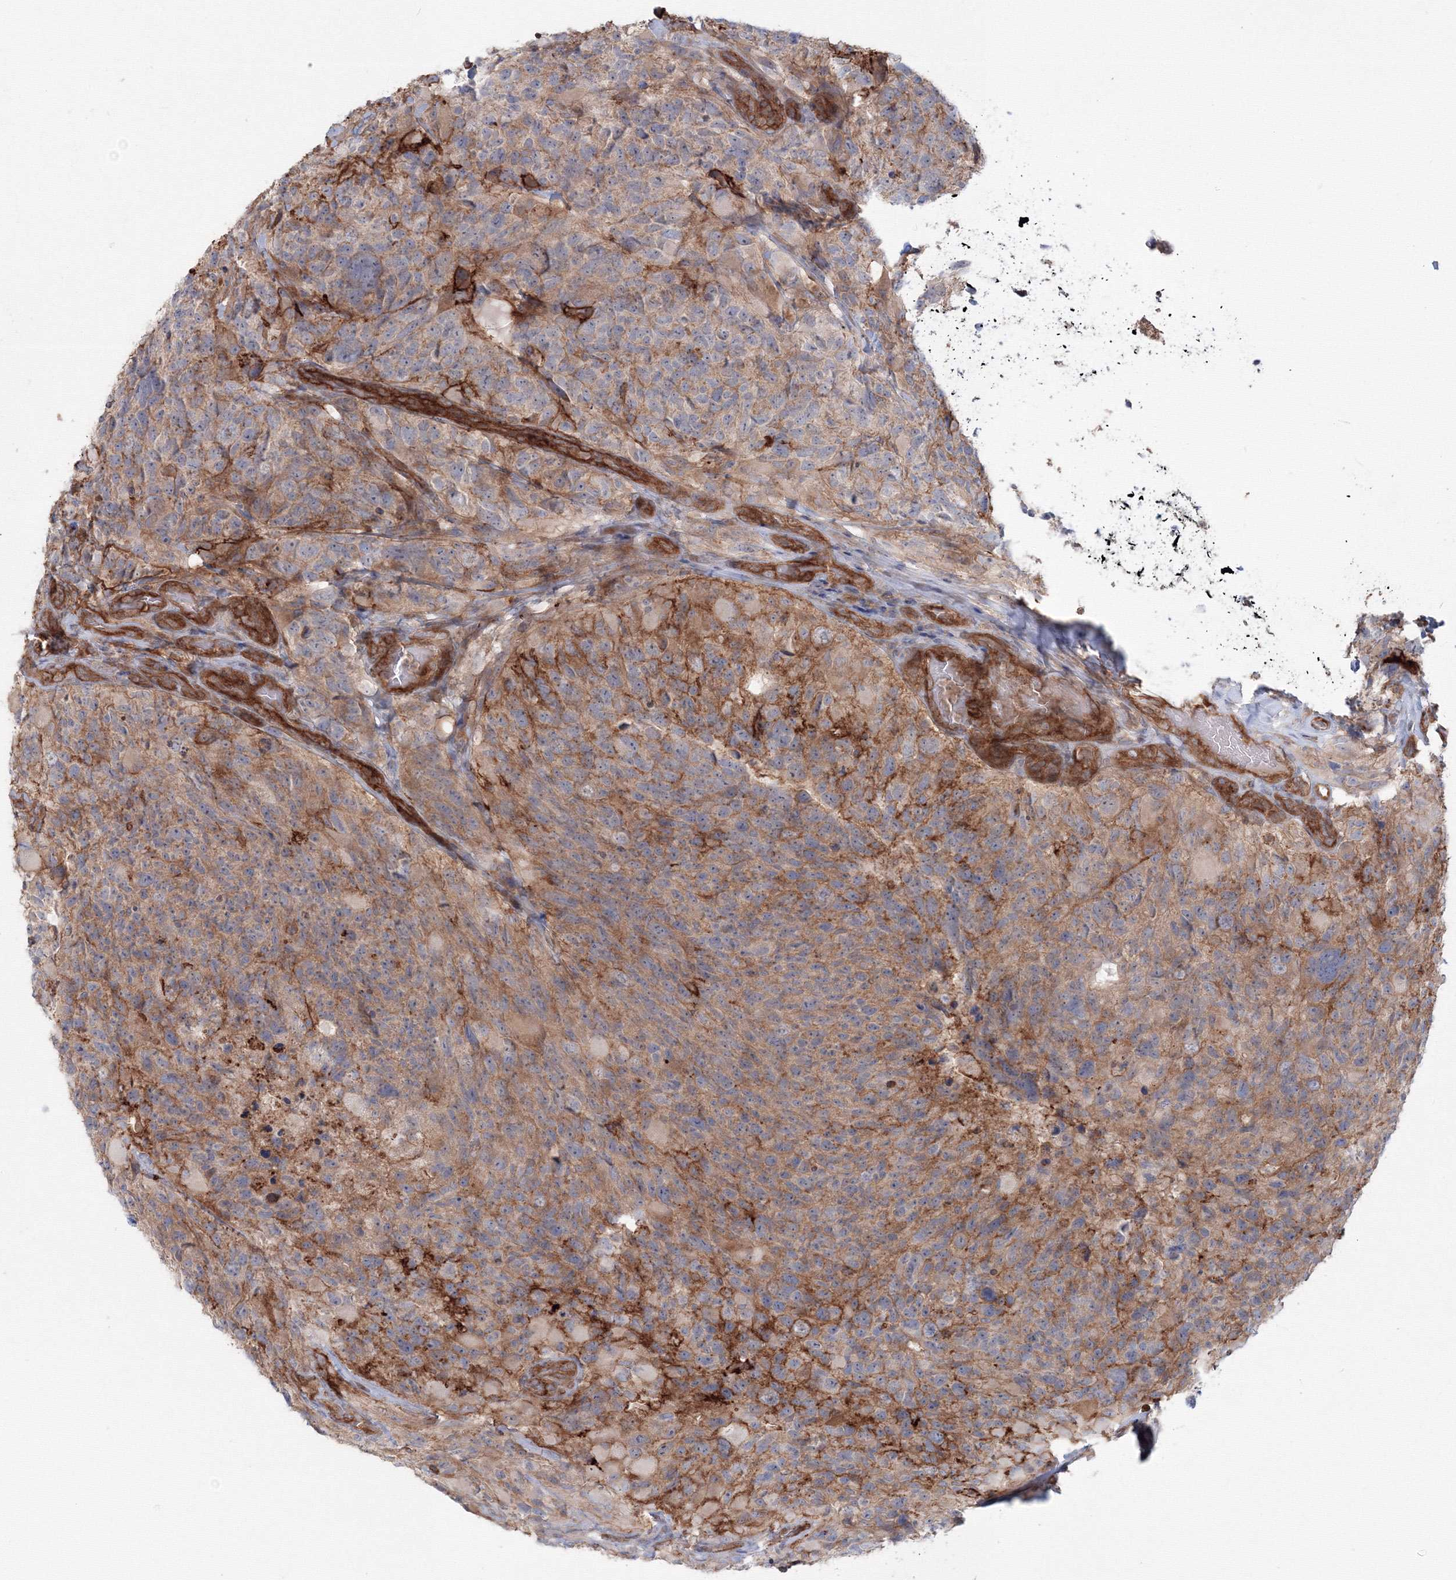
{"staining": {"intensity": "negative", "quantity": "none", "location": "none"}, "tissue": "glioma", "cell_type": "Tumor cells", "image_type": "cancer", "snomed": [{"axis": "morphology", "description": "Glioma, malignant, High grade"}, {"axis": "topography", "description": "Brain"}], "caption": "Tumor cells show no significant protein staining in glioma.", "gene": "SH3PXD2A", "patient": {"sex": "male", "age": 69}}